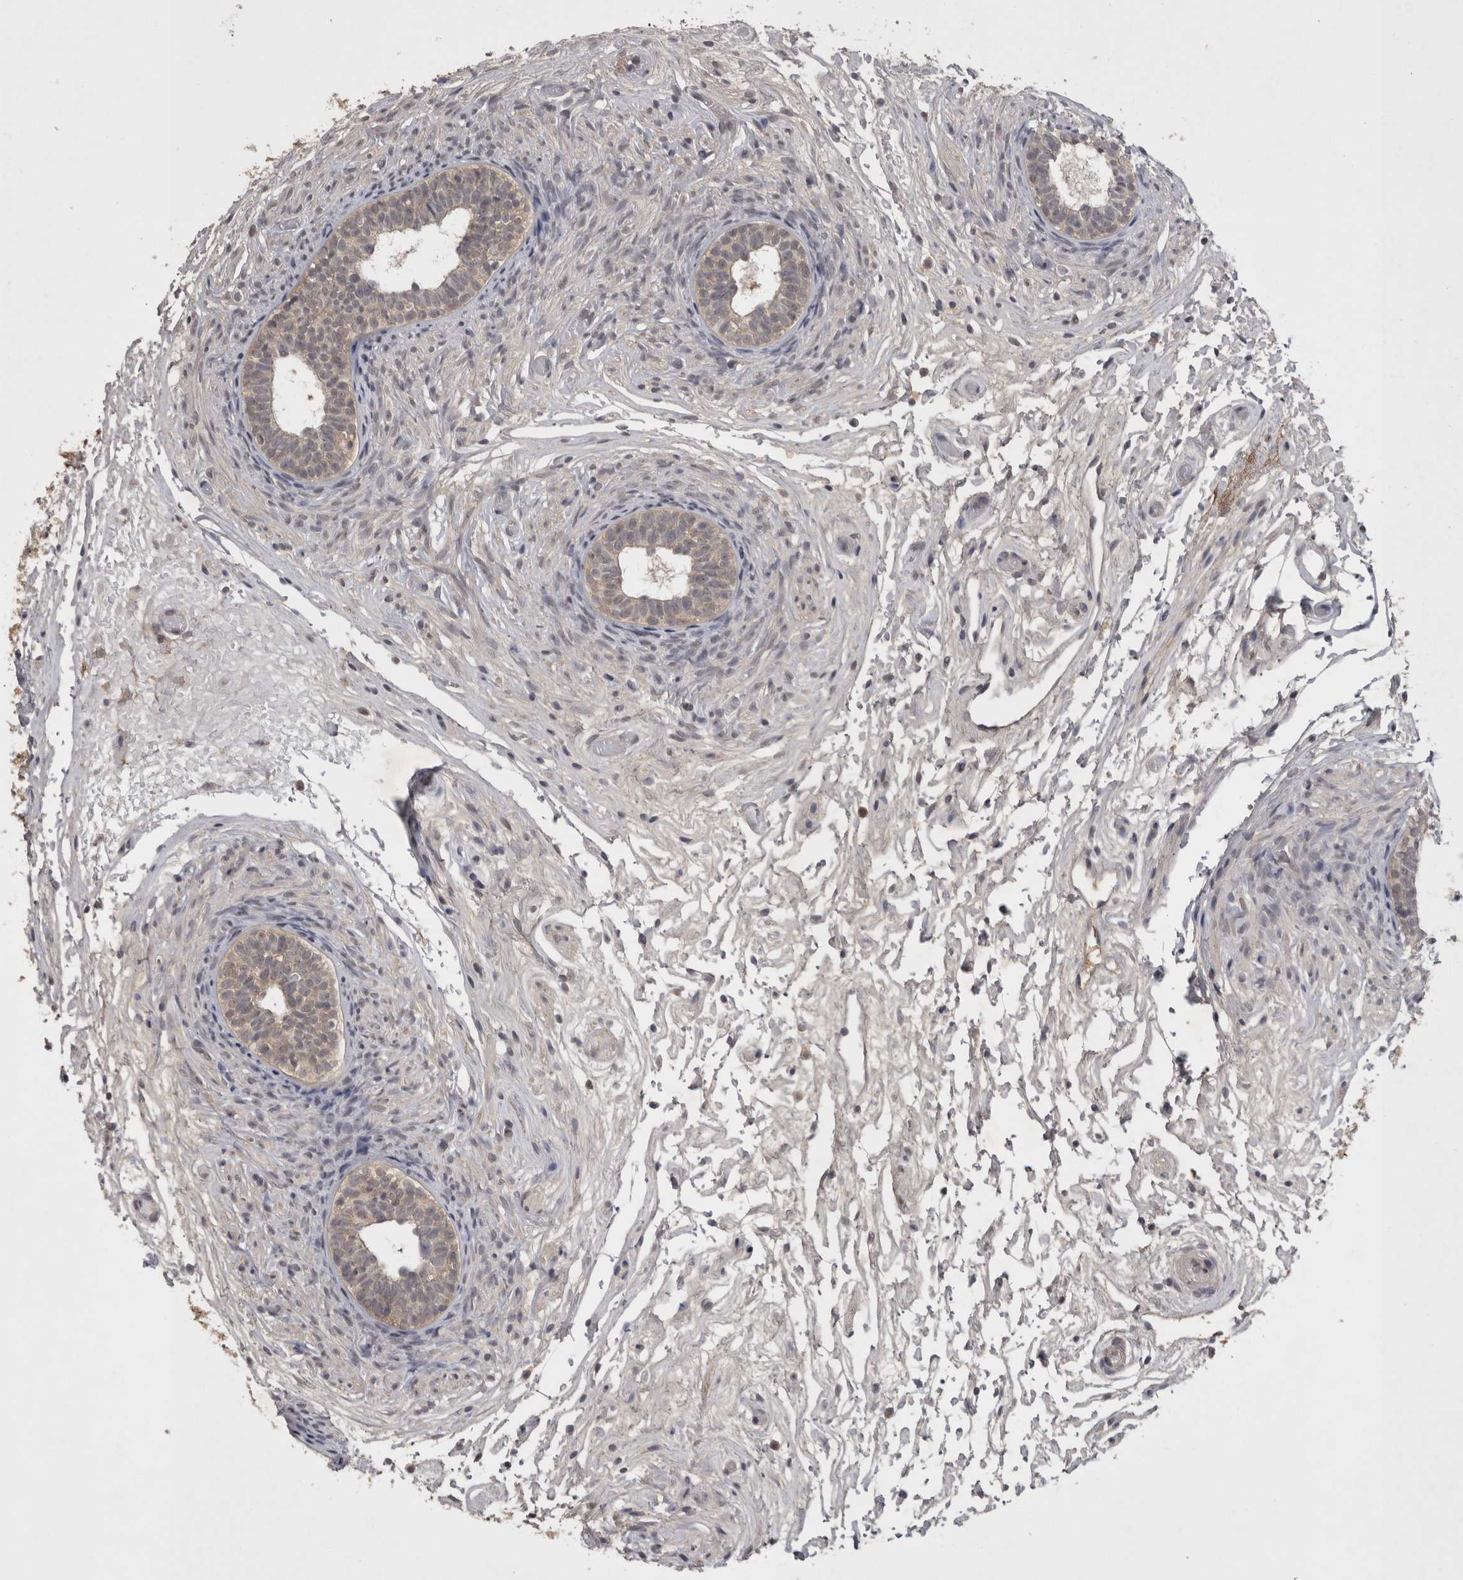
{"staining": {"intensity": "moderate", "quantity": ">75%", "location": "cytoplasmic/membranous"}, "tissue": "epididymis", "cell_type": "Glandular cells", "image_type": "normal", "snomed": [{"axis": "morphology", "description": "Normal tissue, NOS"}, {"axis": "topography", "description": "Epididymis"}], "caption": "Brown immunohistochemical staining in normal human epididymis reveals moderate cytoplasmic/membranous staining in approximately >75% of glandular cells.", "gene": "ZNF114", "patient": {"sex": "male", "age": 5}}